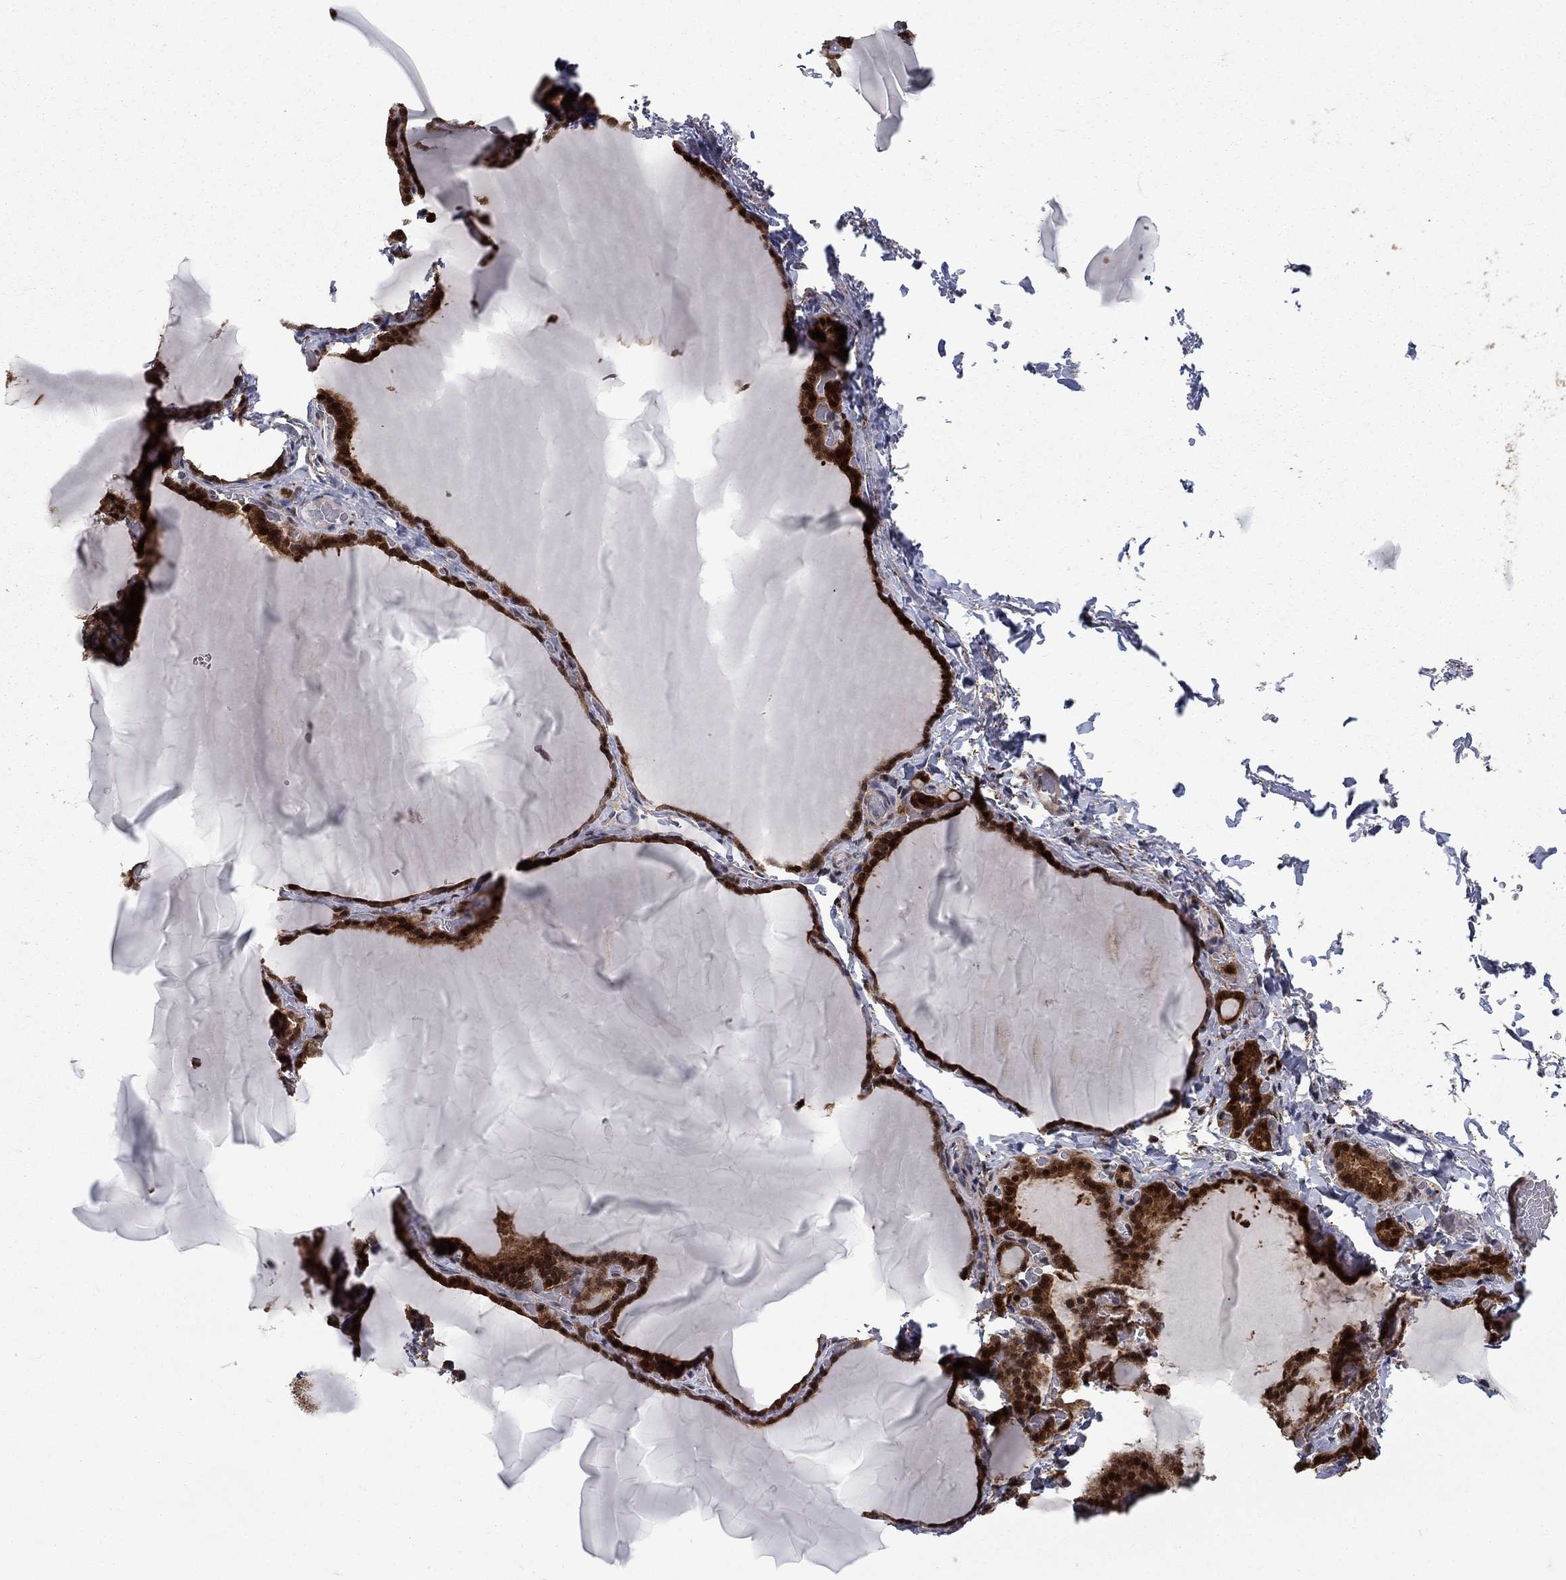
{"staining": {"intensity": "strong", "quantity": ">75%", "location": "cytoplasmic/membranous,nuclear"}, "tissue": "thyroid gland", "cell_type": "Glandular cells", "image_type": "normal", "snomed": [{"axis": "morphology", "description": "Normal tissue, NOS"}, {"axis": "morphology", "description": "Hyperplasia, NOS"}, {"axis": "topography", "description": "Thyroid gland"}], "caption": "IHC of benign human thyroid gland exhibits high levels of strong cytoplasmic/membranous,nuclear positivity in about >75% of glandular cells. Using DAB (3,3'-diaminobenzidine) (brown) and hematoxylin (blue) stains, captured at high magnification using brightfield microscopy.", "gene": "CBR1", "patient": {"sex": "female", "age": 27}}